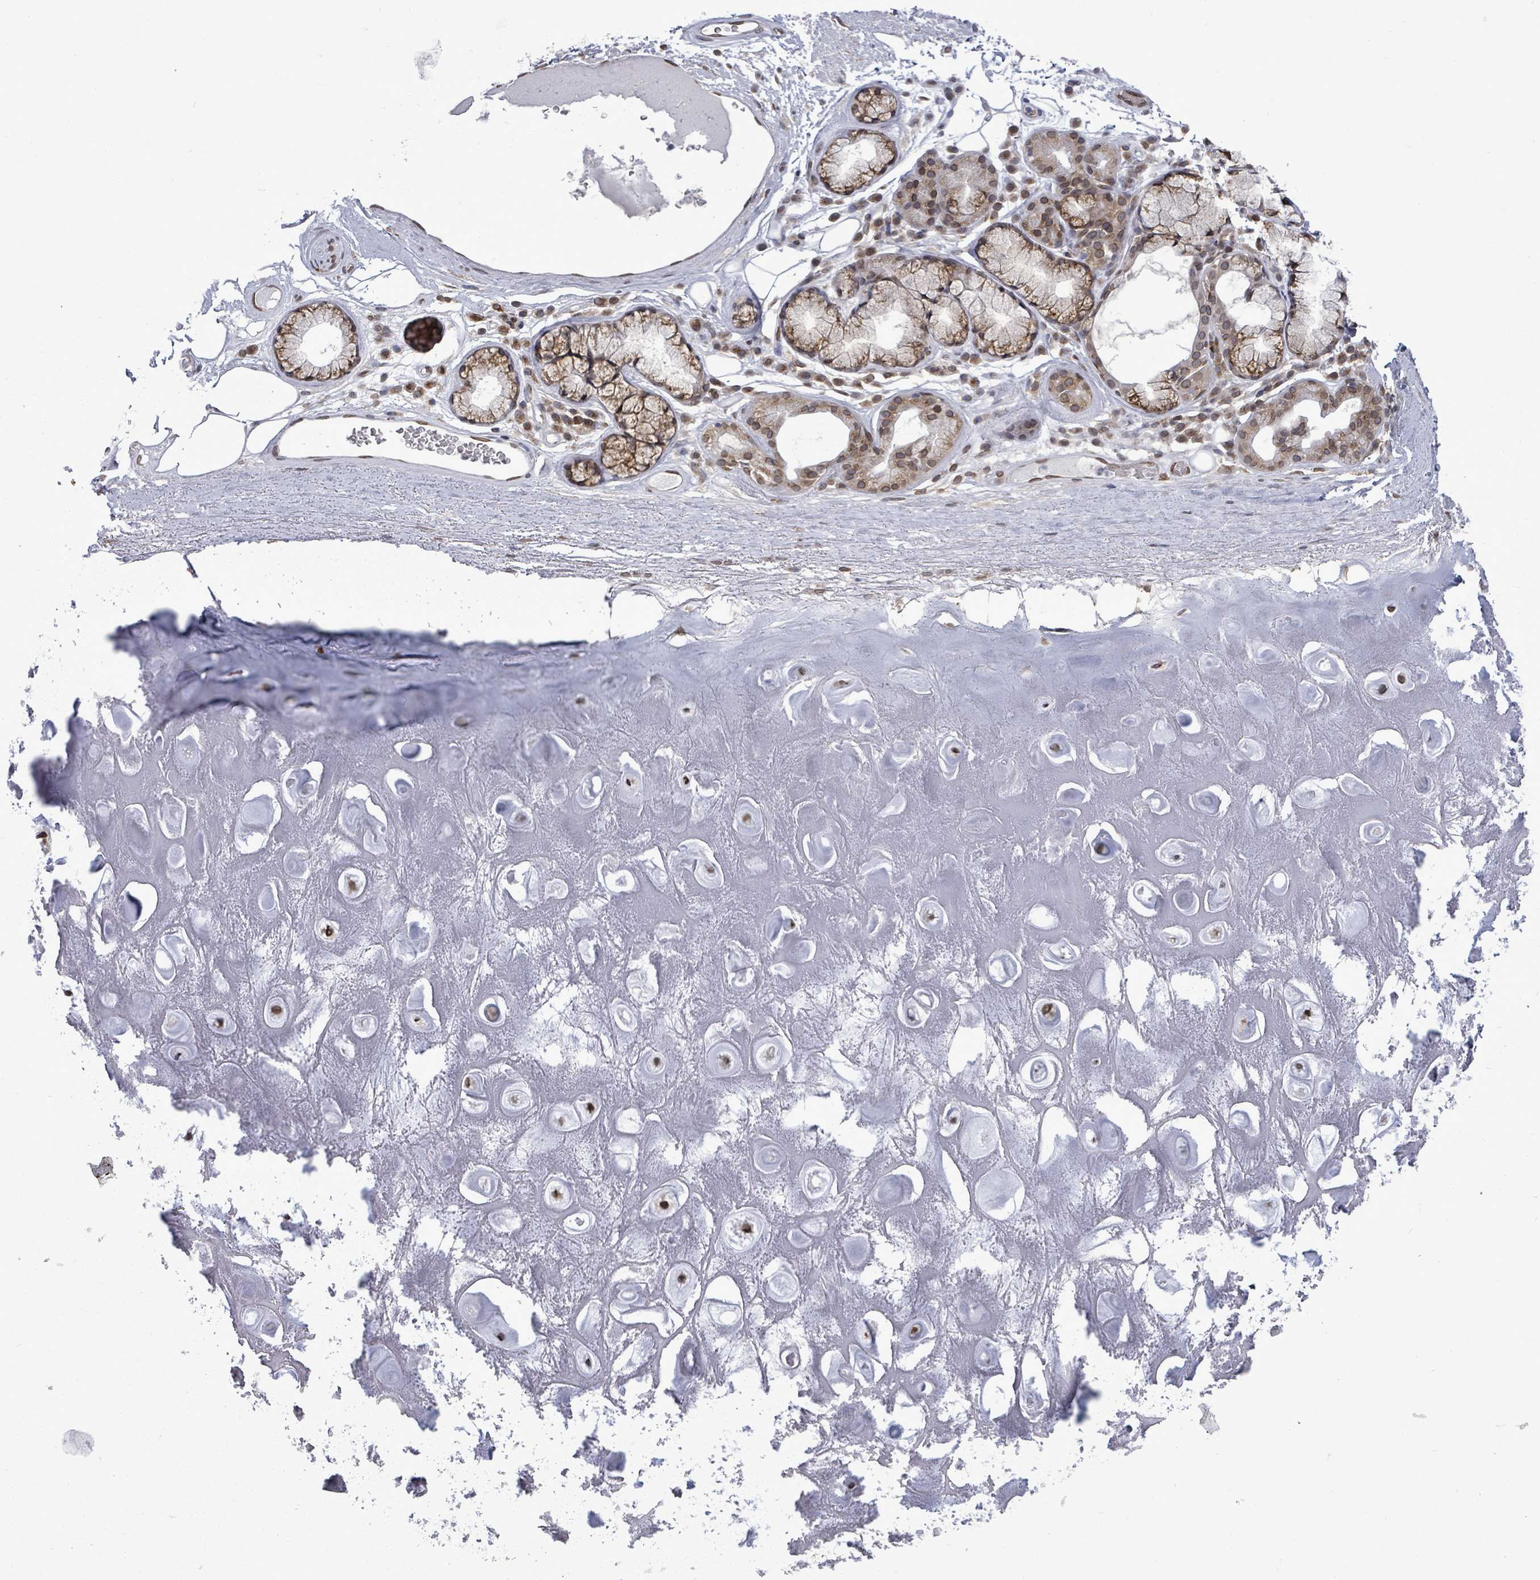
{"staining": {"intensity": "negative", "quantity": "none", "location": "none"}, "tissue": "adipose tissue", "cell_type": "Adipocytes", "image_type": "normal", "snomed": [{"axis": "morphology", "description": "Normal tissue, NOS"}, {"axis": "topography", "description": "Cartilage tissue"}], "caption": "Image shows no significant protein staining in adipocytes of normal adipose tissue.", "gene": "ARFGAP1", "patient": {"sex": "male", "age": 81}}